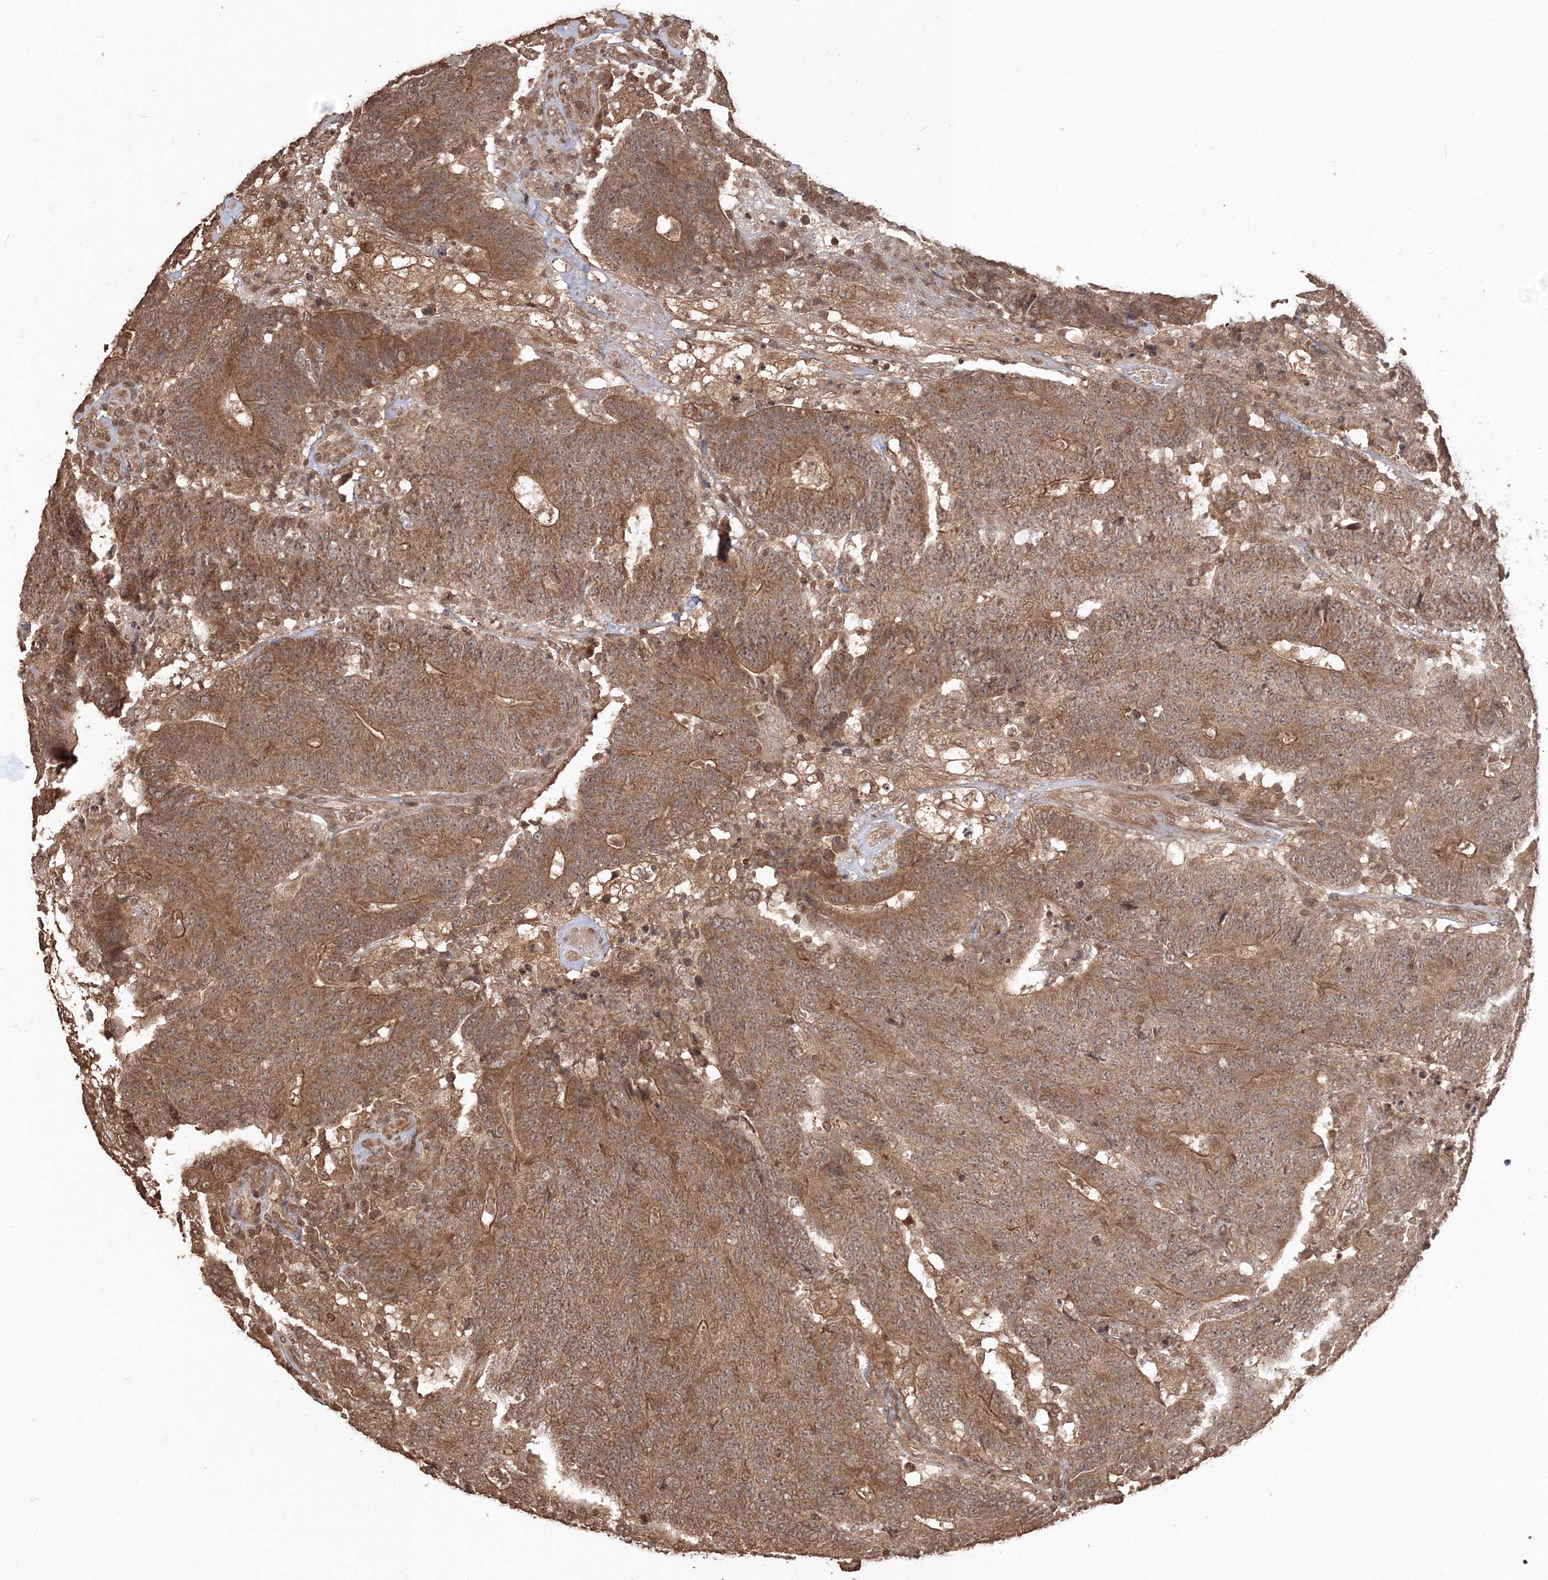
{"staining": {"intensity": "moderate", "quantity": ">75%", "location": "cytoplasmic/membranous"}, "tissue": "colorectal cancer", "cell_type": "Tumor cells", "image_type": "cancer", "snomed": [{"axis": "morphology", "description": "Normal tissue, NOS"}, {"axis": "morphology", "description": "Adenocarcinoma, NOS"}, {"axis": "topography", "description": "Colon"}], "caption": "Immunohistochemistry (DAB) staining of adenocarcinoma (colorectal) reveals moderate cytoplasmic/membranous protein positivity in about >75% of tumor cells.", "gene": "CCDC122", "patient": {"sex": "female", "age": 75}}